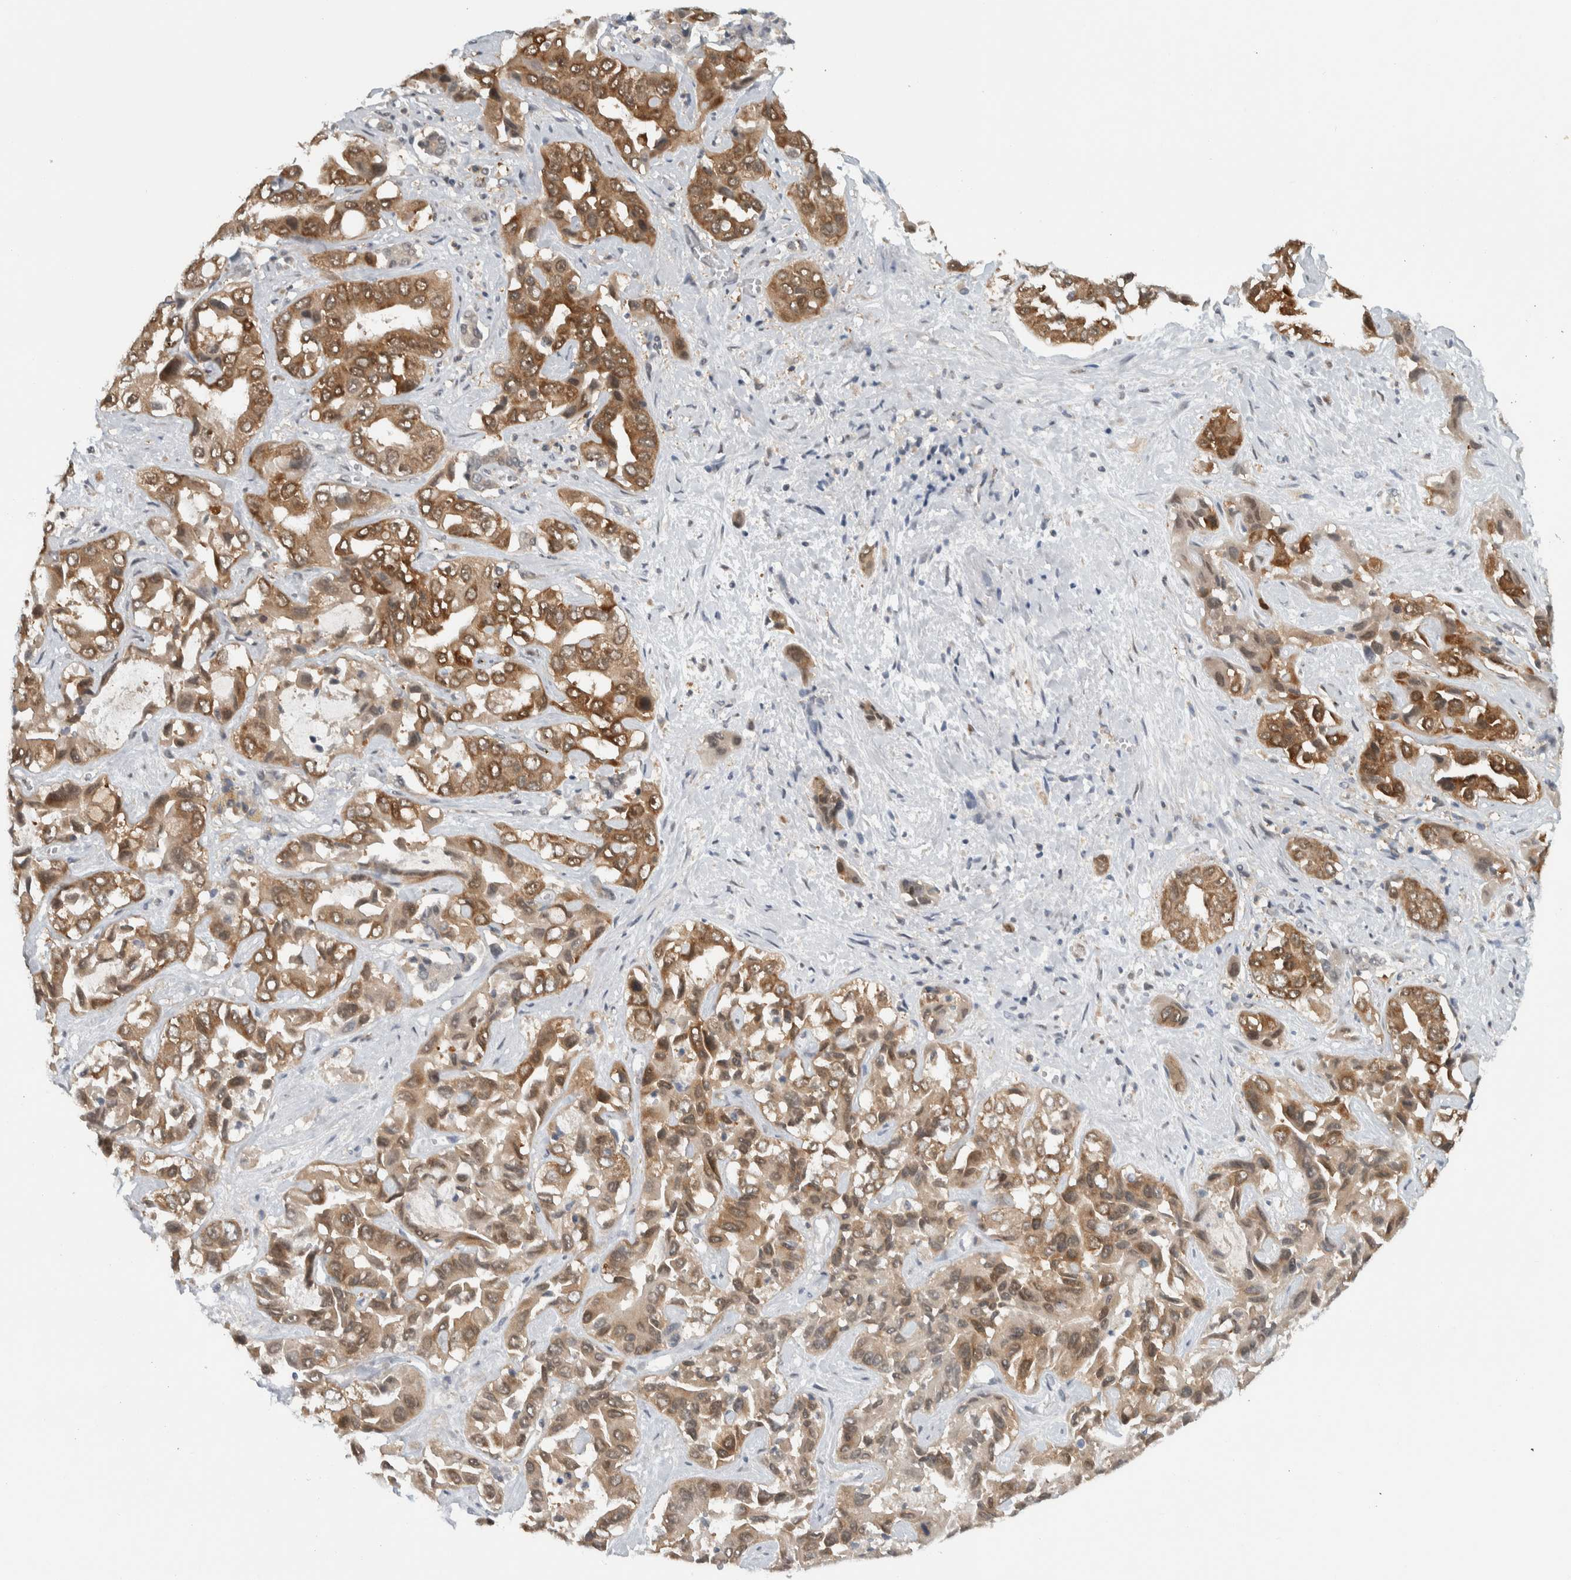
{"staining": {"intensity": "moderate", "quantity": ">75%", "location": "cytoplasmic/membranous"}, "tissue": "liver cancer", "cell_type": "Tumor cells", "image_type": "cancer", "snomed": [{"axis": "morphology", "description": "Cholangiocarcinoma"}, {"axis": "topography", "description": "Liver"}], "caption": "Protein staining shows moderate cytoplasmic/membranous positivity in about >75% of tumor cells in liver cancer (cholangiocarcinoma).", "gene": "CCDC43", "patient": {"sex": "female", "age": 52}}